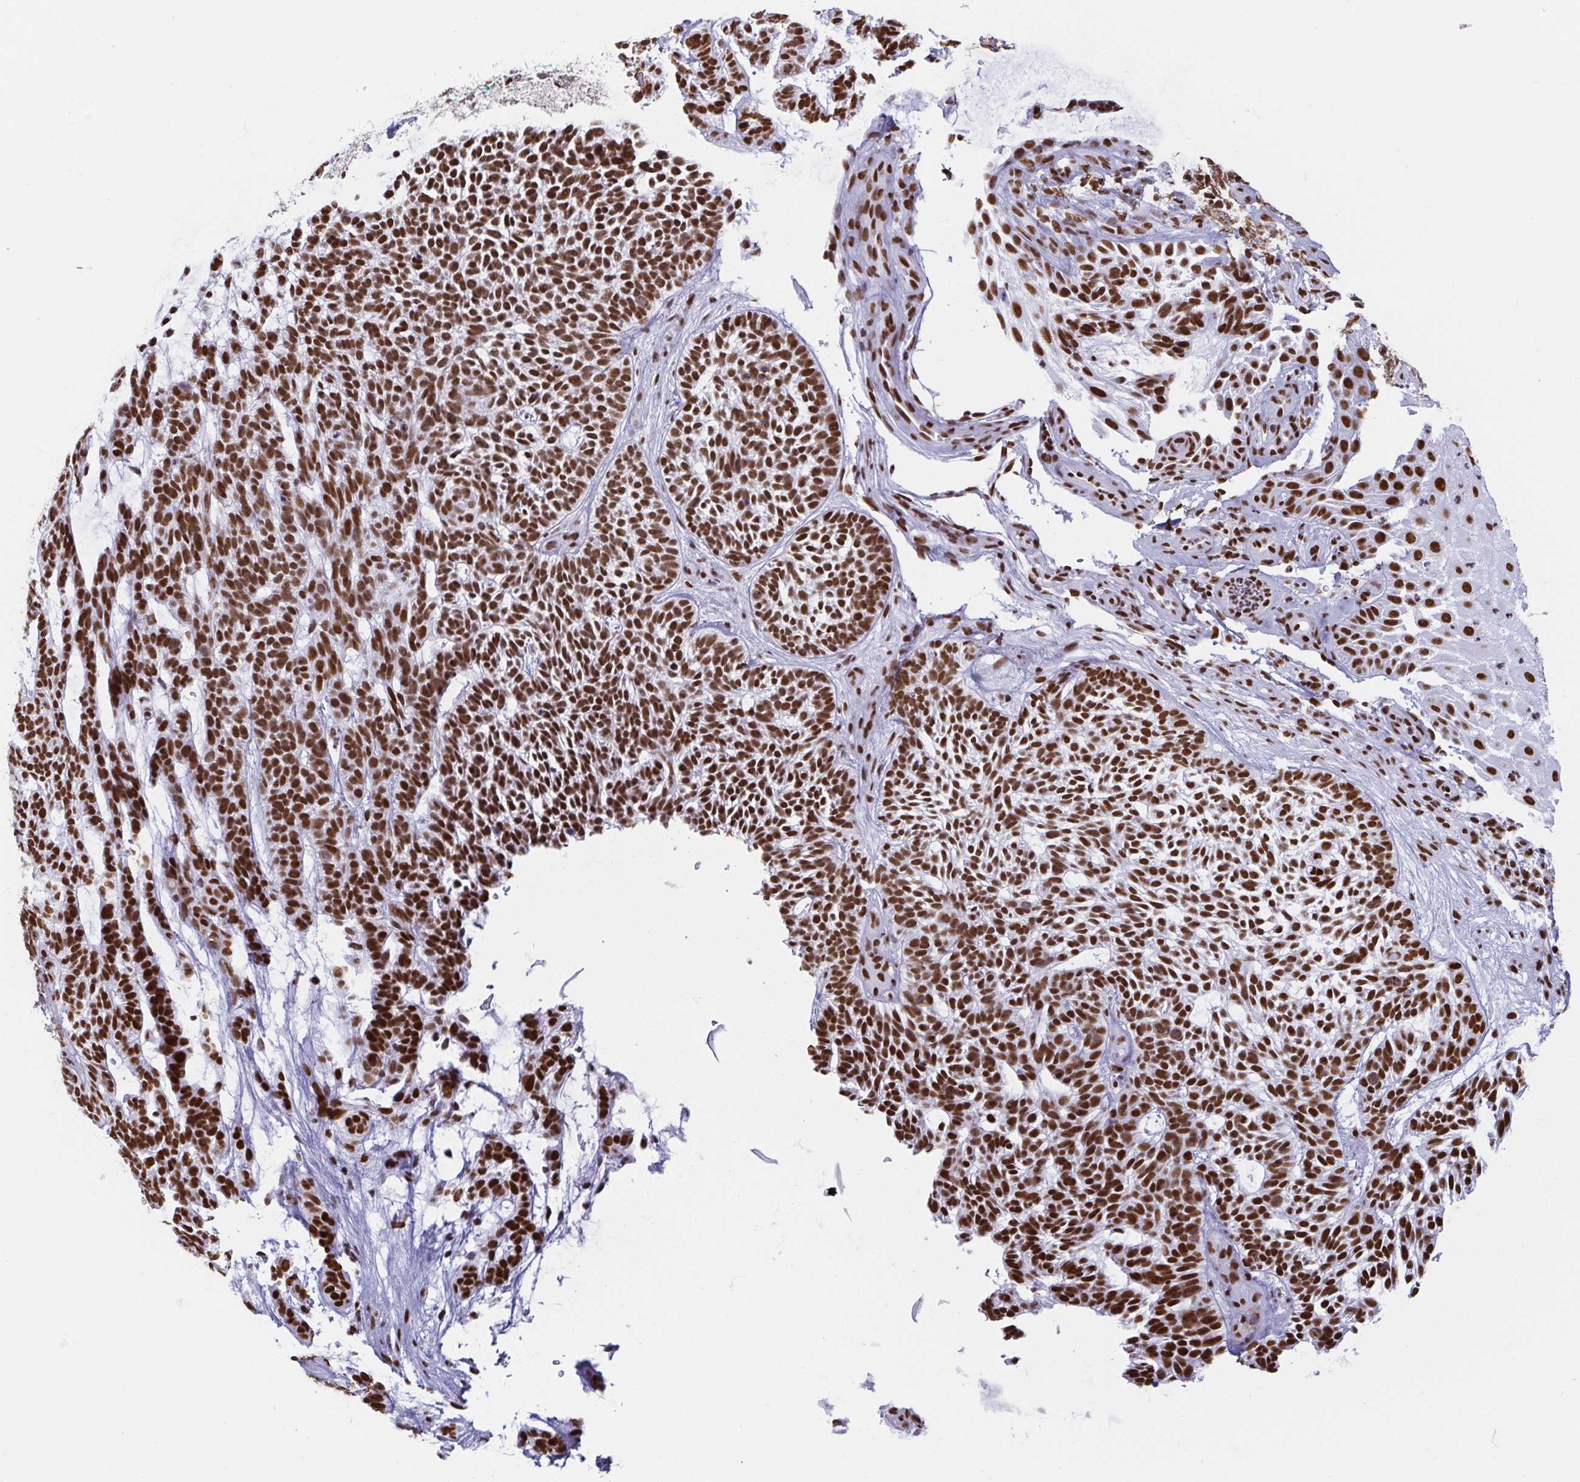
{"staining": {"intensity": "strong", "quantity": ">75%", "location": "nuclear"}, "tissue": "skin cancer", "cell_type": "Tumor cells", "image_type": "cancer", "snomed": [{"axis": "morphology", "description": "Basal cell carcinoma"}, {"axis": "topography", "description": "Skin"}, {"axis": "topography", "description": "Skin, foot"}], "caption": "Tumor cells display high levels of strong nuclear staining in about >75% of cells in skin cancer.", "gene": "EWSR1", "patient": {"sex": "female", "age": 77}}